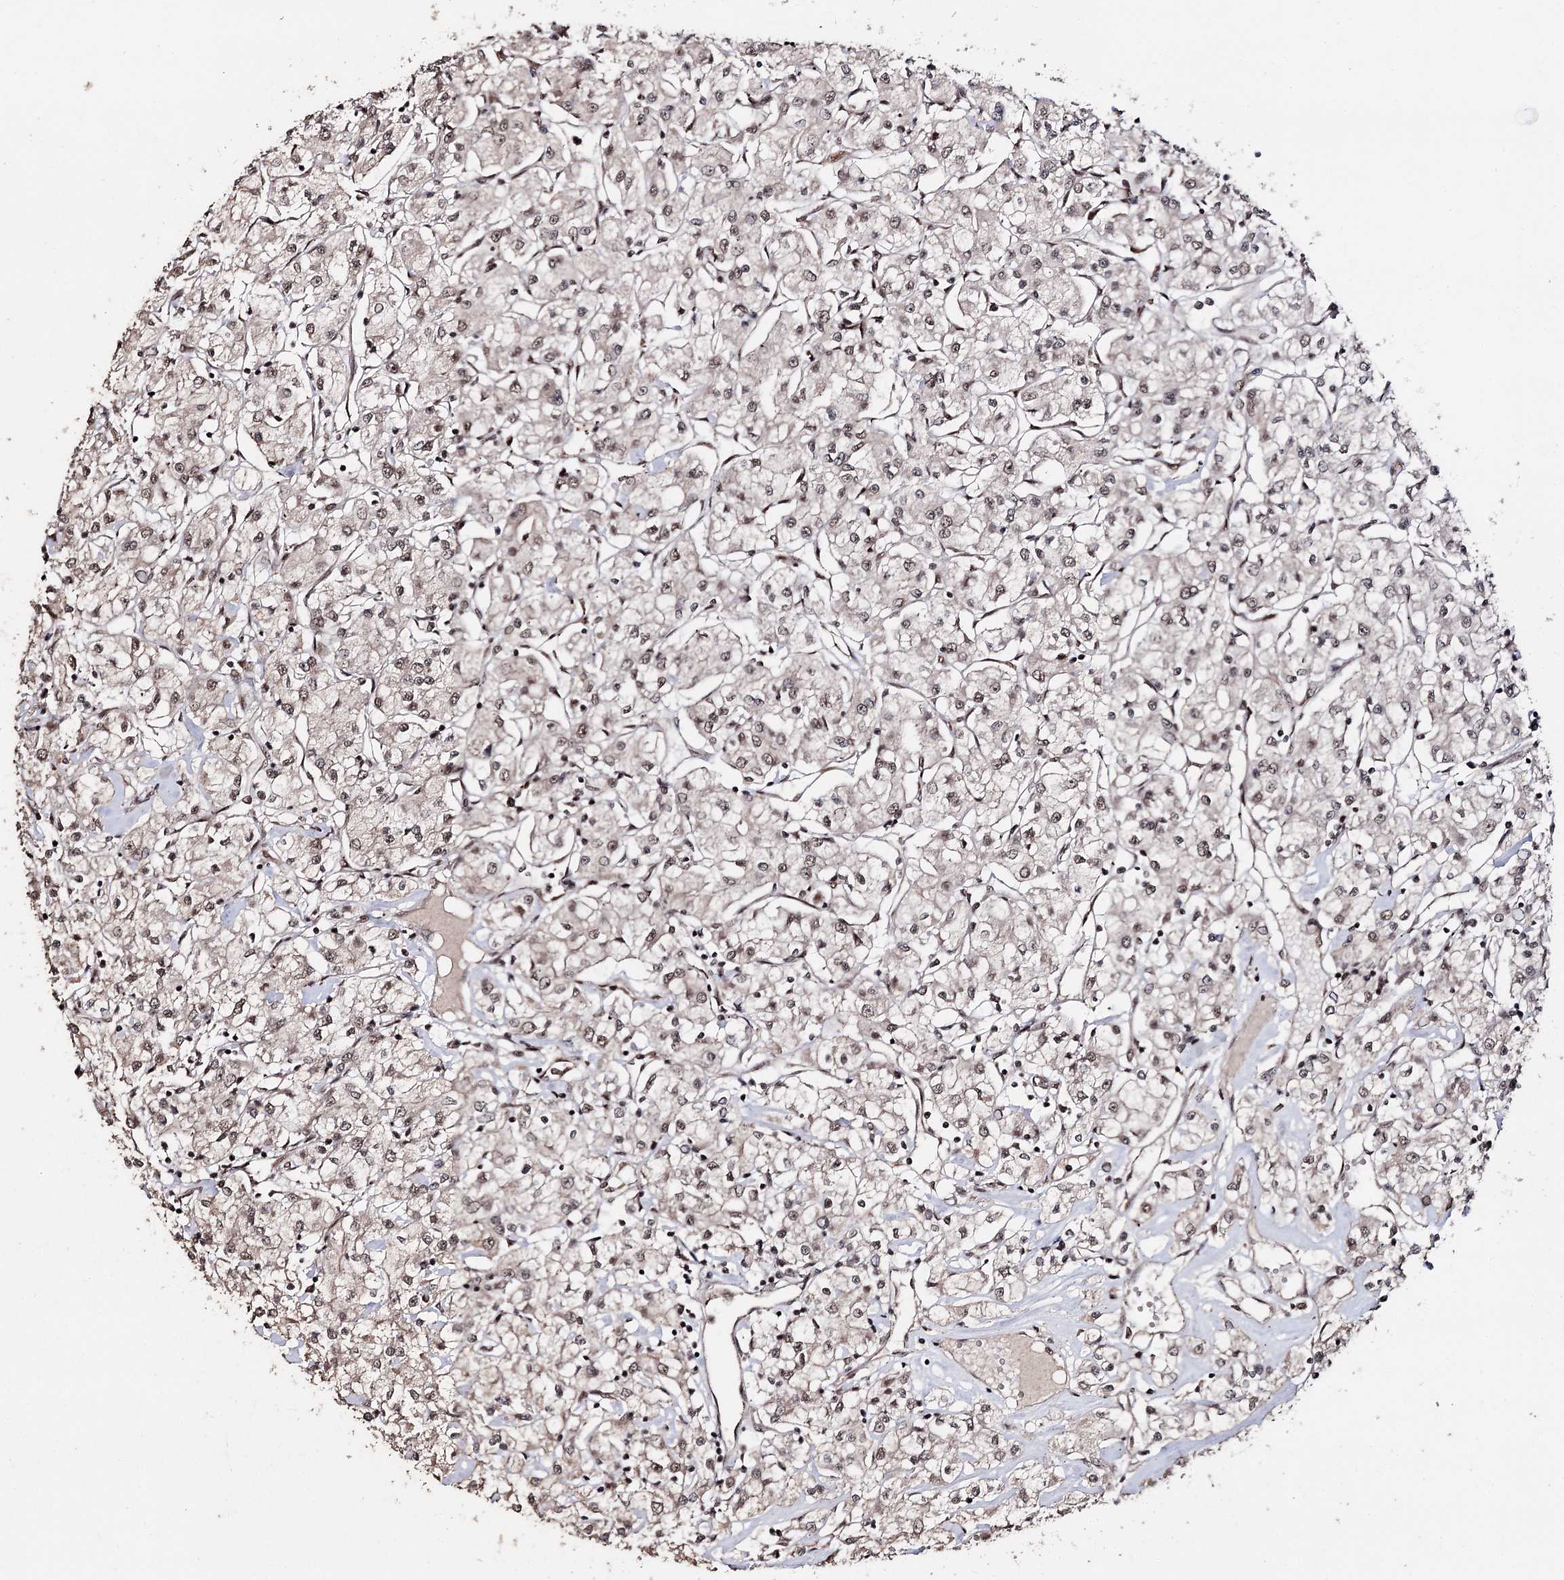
{"staining": {"intensity": "moderate", "quantity": ">75%", "location": "nuclear"}, "tissue": "renal cancer", "cell_type": "Tumor cells", "image_type": "cancer", "snomed": [{"axis": "morphology", "description": "Adenocarcinoma, NOS"}, {"axis": "topography", "description": "Kidney"}], "caption": "The micrograph demonstrates immunohistochemical staining of renal cancer. There is moderate nuclear positivity is appreciated in about >75% of tumor cells. The protein of interest is shown in brown color, while the nuclei are stained blue.", "gene": "U2SURP", "patient": {"sex": "female", "age": 59}}